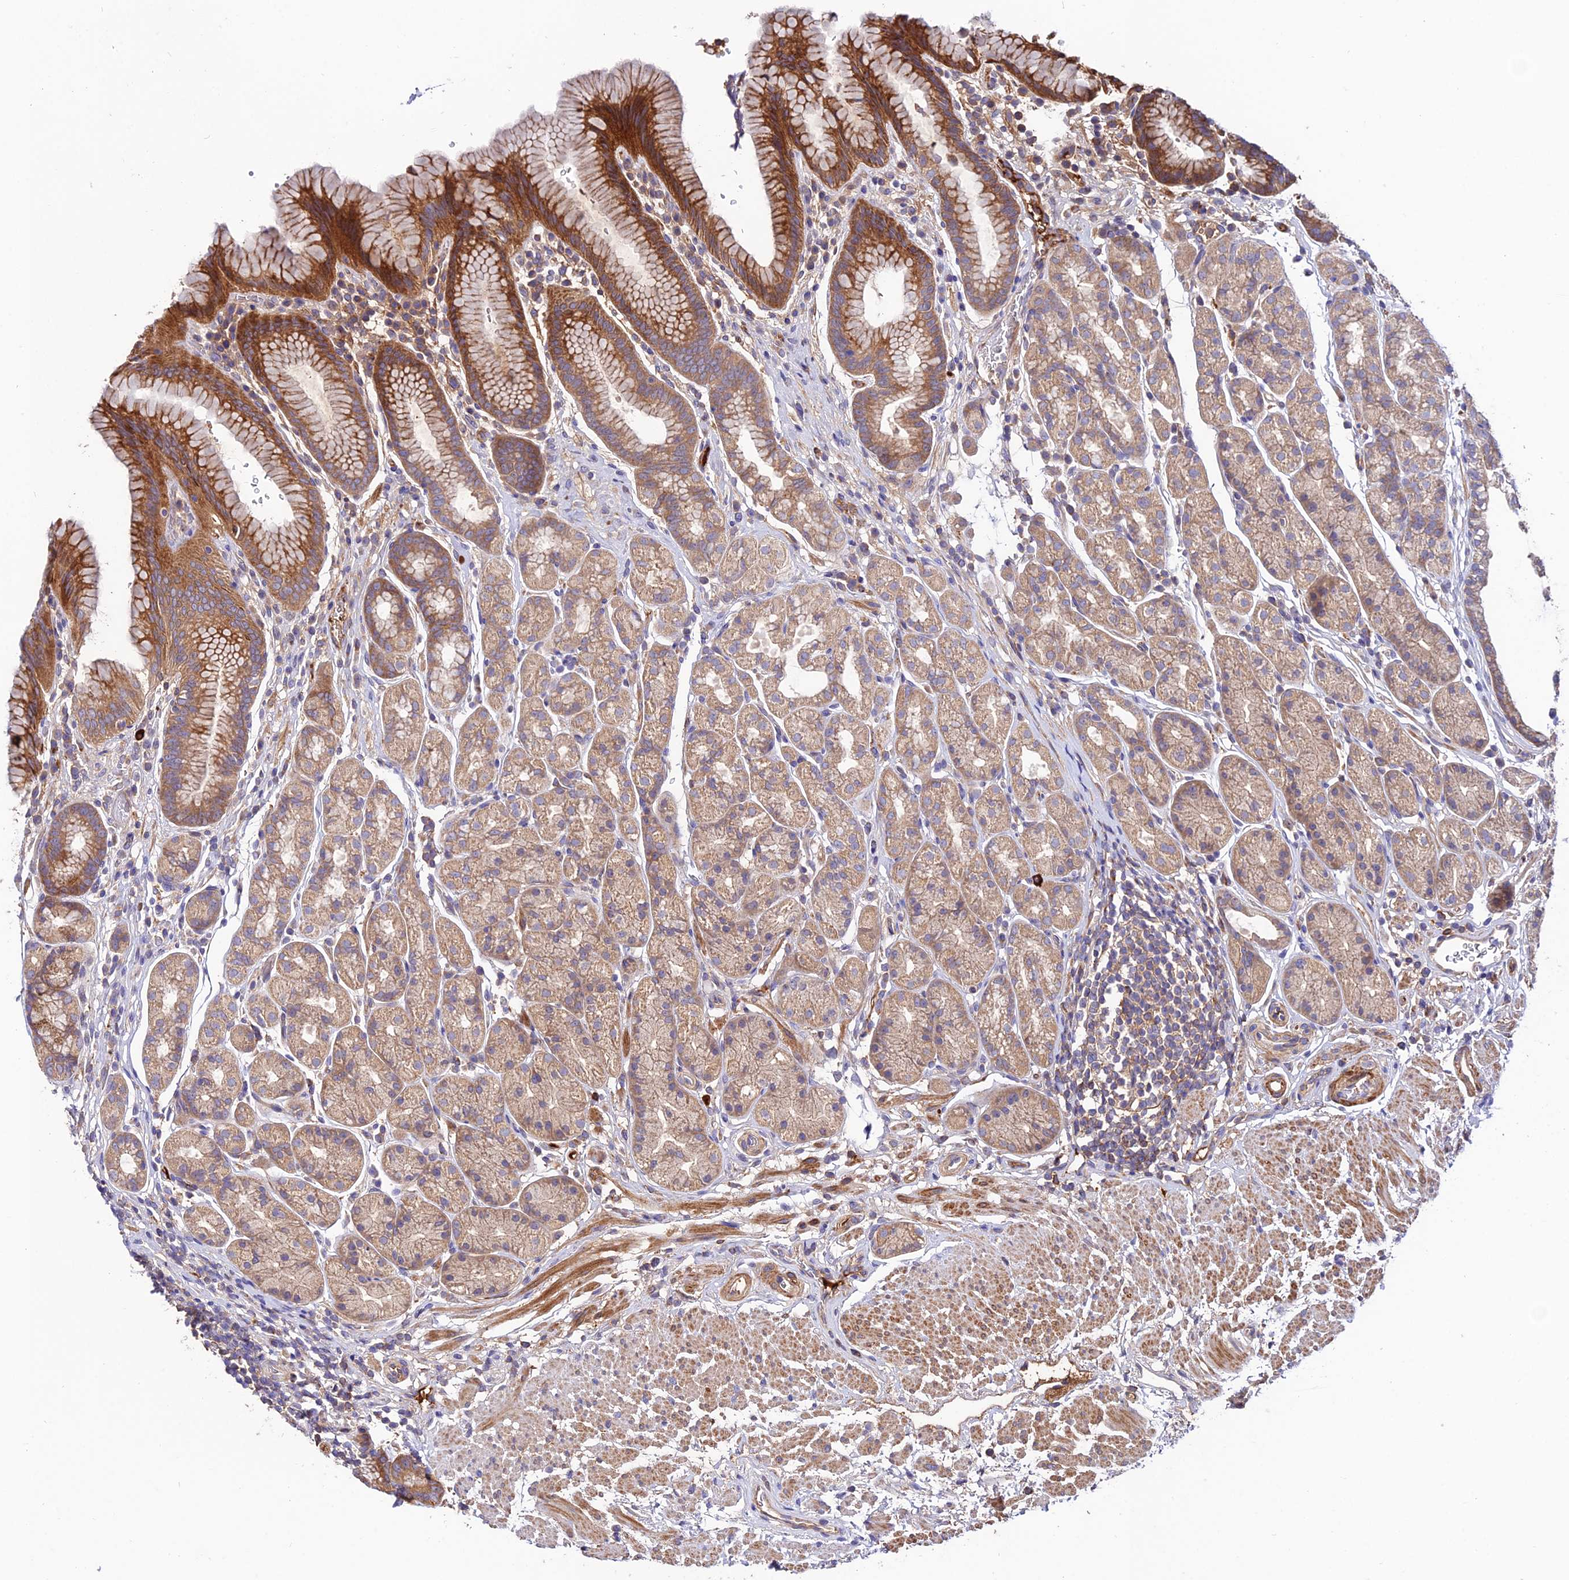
{"staining": {"intensity": "moderate", "quantity": ">75%", "location": "cytoplasmic/membranous"}, "tissue": "stomach", "cell_type": "Glandular cells", "image_type": "normal", "snomed": [{"axis": "morphology", "description": "Normal tissue, NOS"}, {"axis": "topography", "description": "Stomach"}], "caption": "About >75% of glandular cells in benign human stomach reveal moderate cytoplasmic/membranous protein staining as visualized by brown immunohistochemical staining.", "gene": "PYM1", "patient": {"sex": "male", "age": 63}}